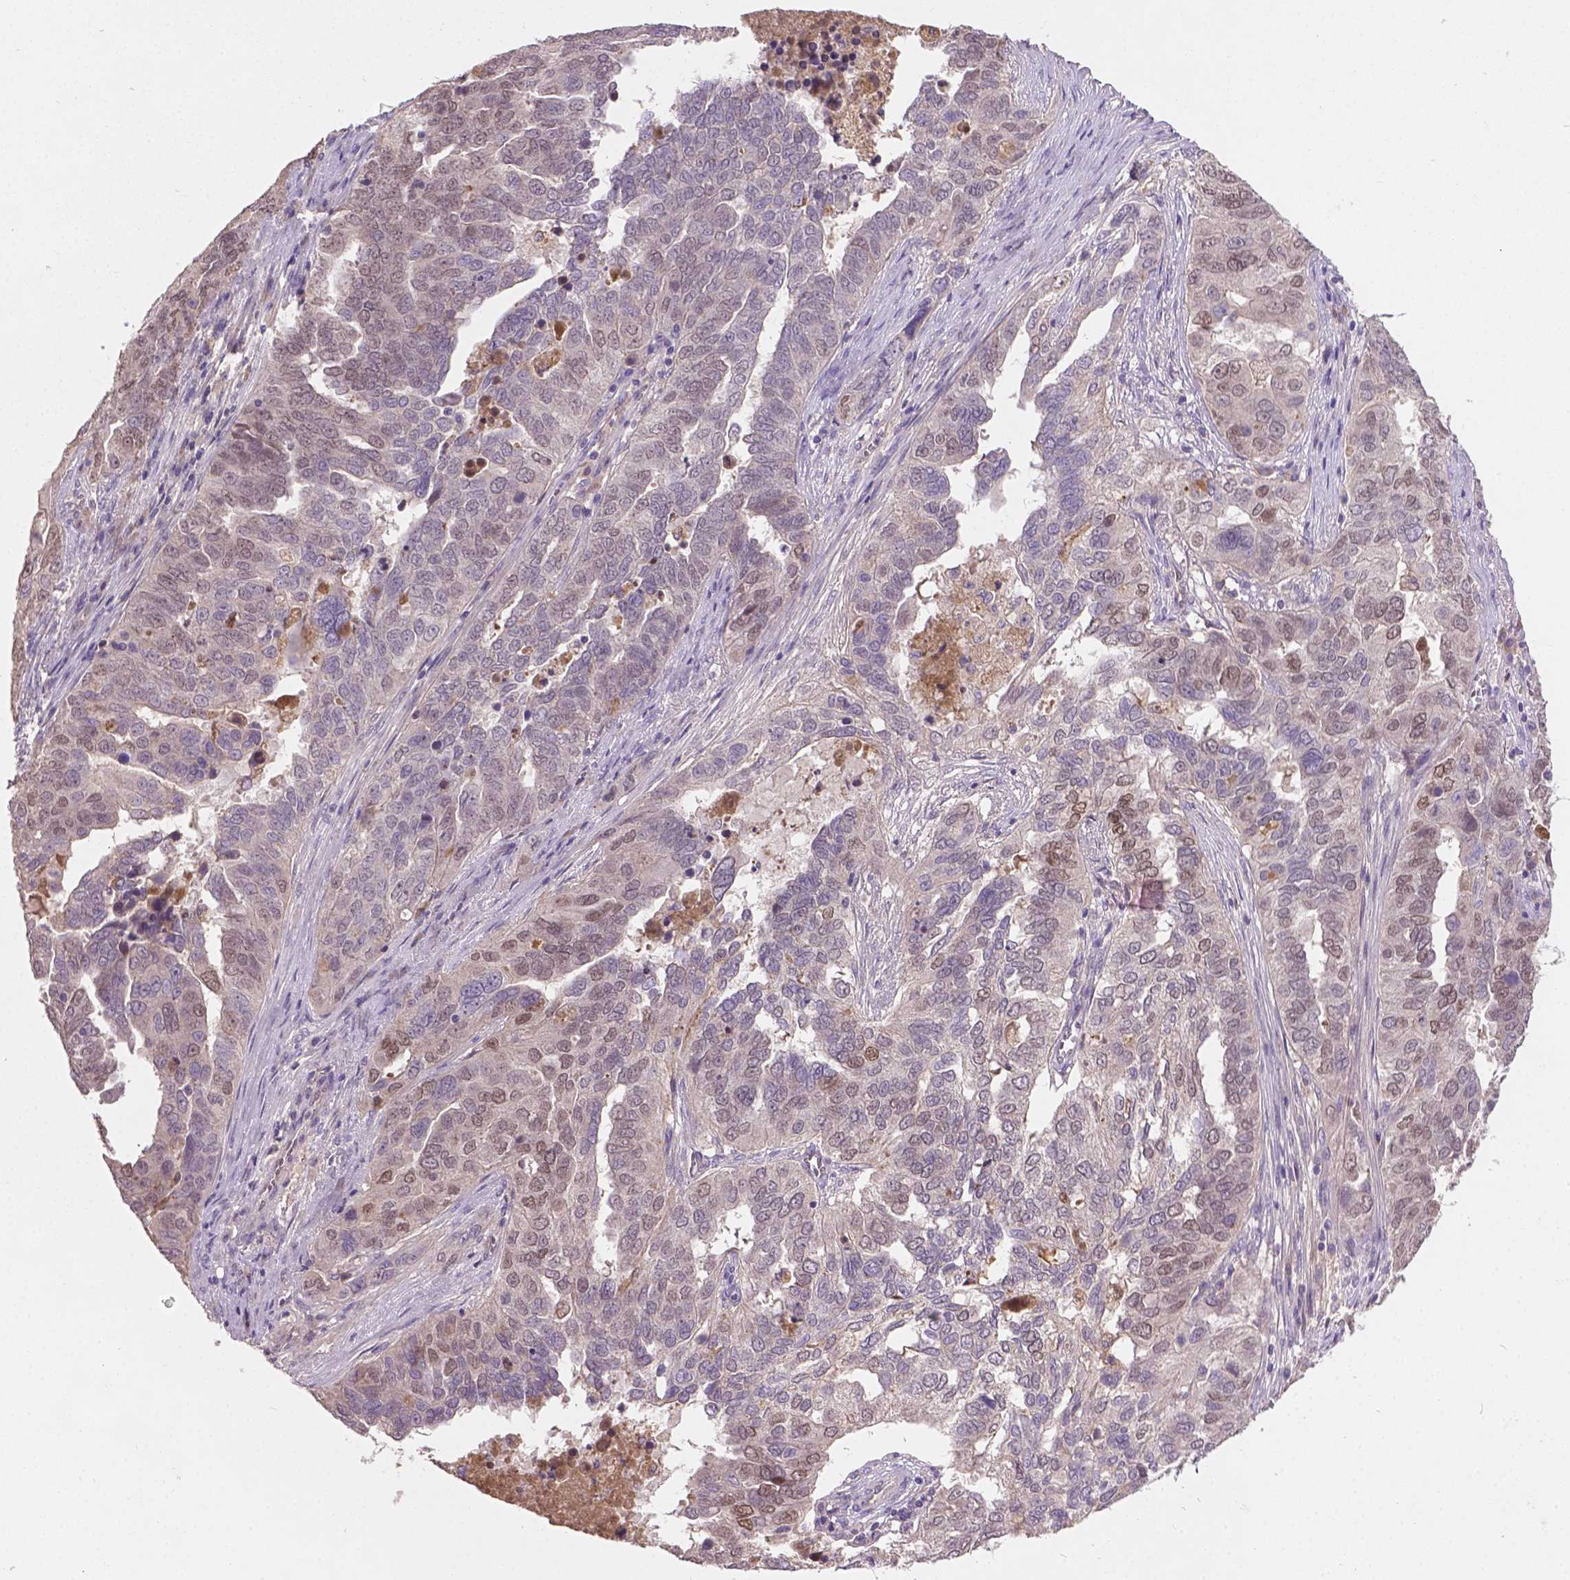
{"staining": {"intensity": "moderate", "quantity": "25%-75%", "location": "nuclear"}, "tissue": "ovarian cancer", "cell_type": "Tumor cells", "image_type": "cancer", "snomed": [{"axis": "morphology", "description": "Carcinoma, endometroid"}, {"axis": "topography", "description": "Soft tissue"}, {"axis": "topography", "description": "Ovary"}], "caption": "This is a histology image of IHC staining of ovarian endometroid carcinoma, which shows moderate positivity in the nuclear of tumor cells.", "gene": "SOX17", "patient": {"sex": "female", "age": 52}}